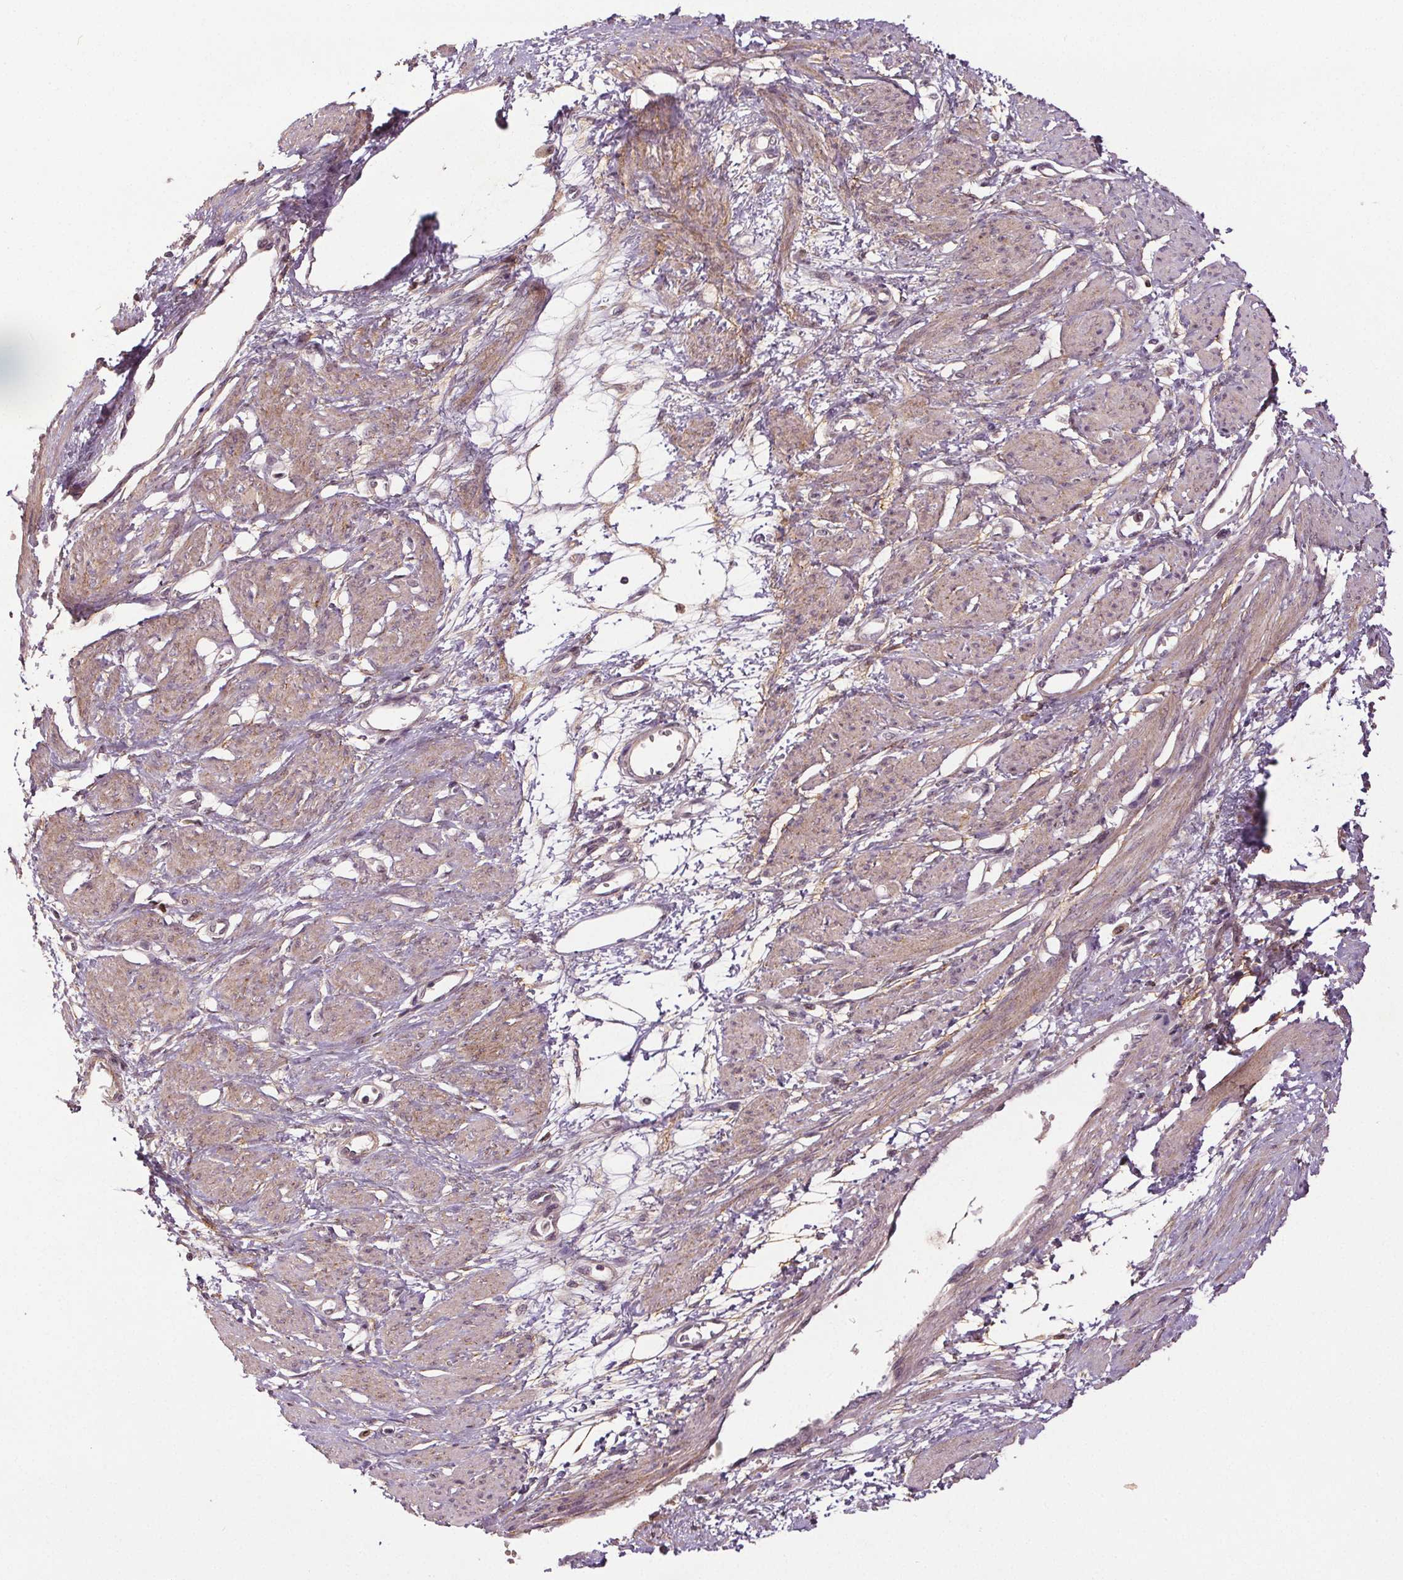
{"staining": {"intensity": "weak", "quantity": ">75%", "location": "cytoplasmic/membranous"}, "tissue": "smooth muscle", "cell_type": "Smooth muscle cells", "image_type": "normal", "snomed": [{"axis": "morphology", "description": "Normal tissue, NOS"}, {"axis": "topography", "description": "Smooth muscle"}, {"axis": "topography", "description": "Uterus"}], "caption": "Immunohistochemistry (IHC) (DAB) staining of normal smooth muscle demonstrates weak cytoplasmic/membranous protein positivity in about >75% of smooth muscle cells.", "gene": "EPHB3", "patient": {"sex": "female", "age": 39}}